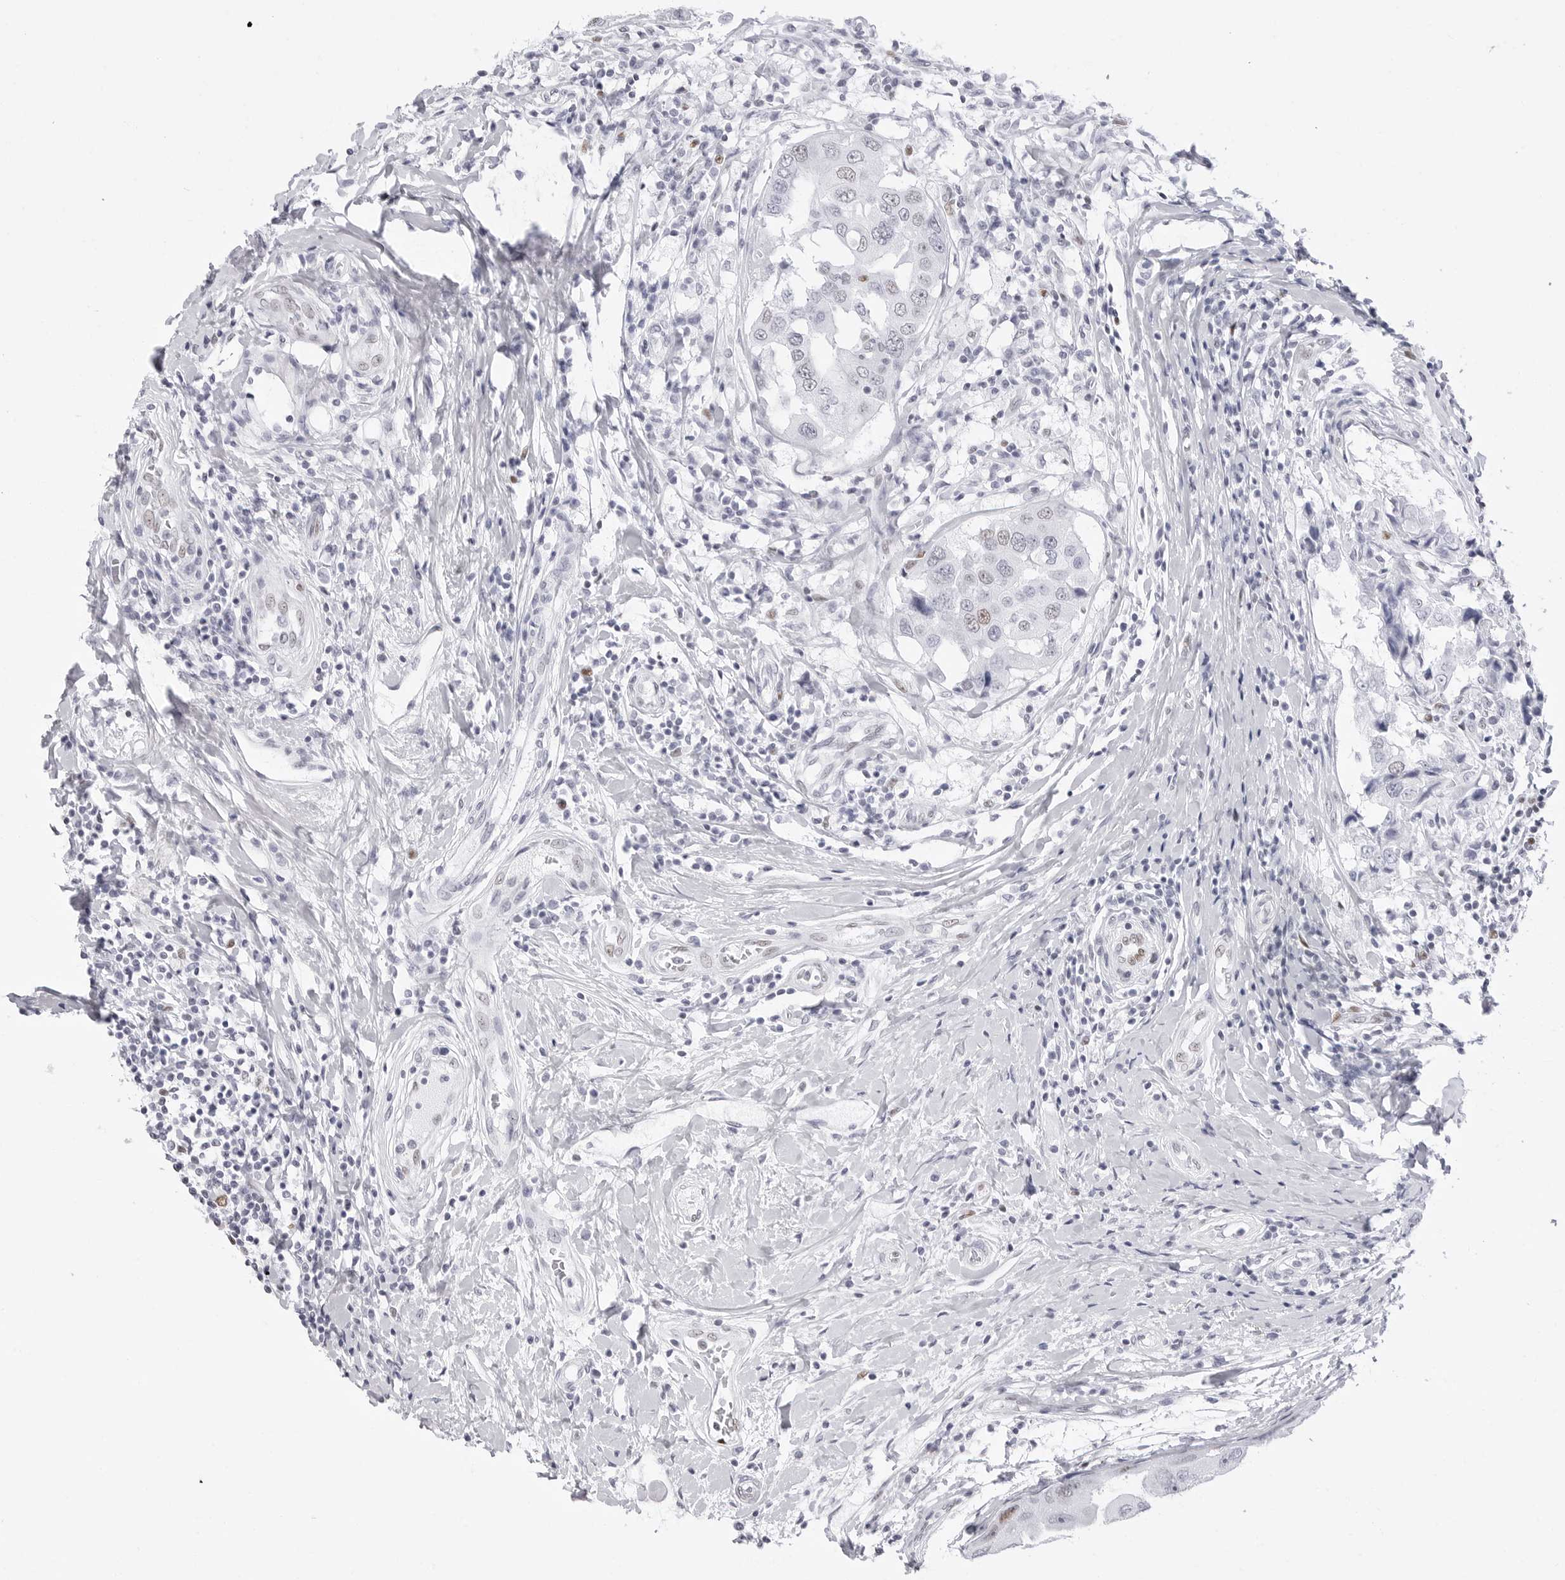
{"staining": {"intensity": "negative", "quantity": "none", "location": "none"}, "tissue": "breast cancer", "cell_type": "Tumor cells", "image_type": "cancer", "snomed": [{"axis": "morphology", "description": "Duct carcinoma"}, {"axis": "topography", "description": "Breast"}], "caption": "An immunohistochemistry micrograph of breast invasive ductal carcinoma is shown. There is no staining in tumor cells of breast invasive ductal carcinoma.", "gene": "NASP", "patient": {"sex": "female", "age": 27}}